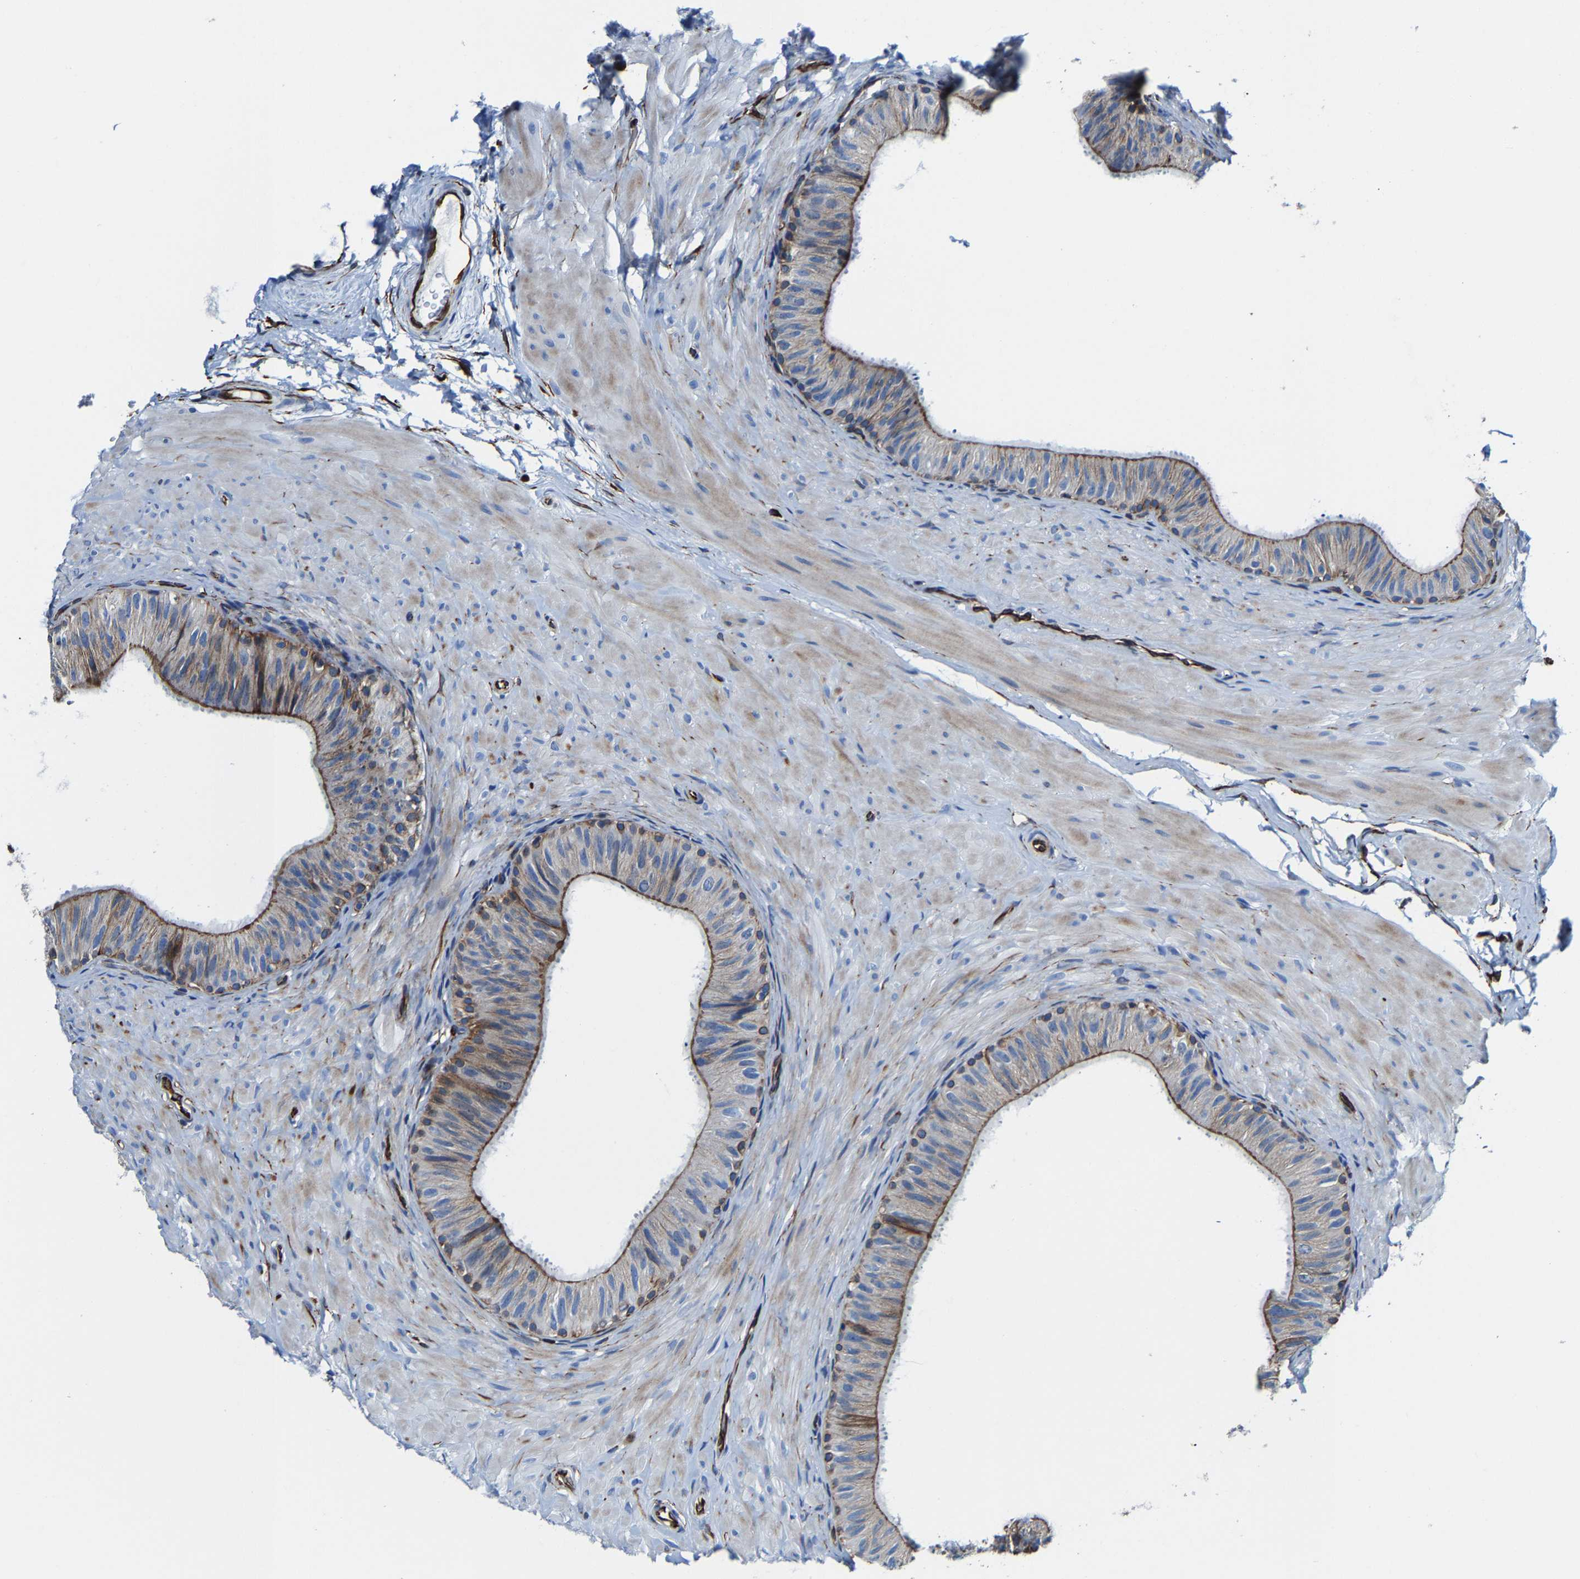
{"staining": {"intensity": "moderate", "quantity": "25%-75%", "location": "cytoplasmic/membranous"}, "tissue": "epididymis", "cell_type": "Glandular cells", "image_type": "normal", "snomed": [{"axis": "morphology", "description": "Normal tissue, NOS"}, {"axis": "topography", "description": "Epididymis"}], "caption": "Immunohistochemistry (IHC) micrograph of benign epididymis: epididymis stained using IHC reveals medium levels of moderate protein expression localized specifically in the cytoplasmic/membranous of glandular cells, appearing as a cytoplasmic/membranous brown color.", "gene": "MMEL1", "patient": {"sex": "male", "age": 34}}